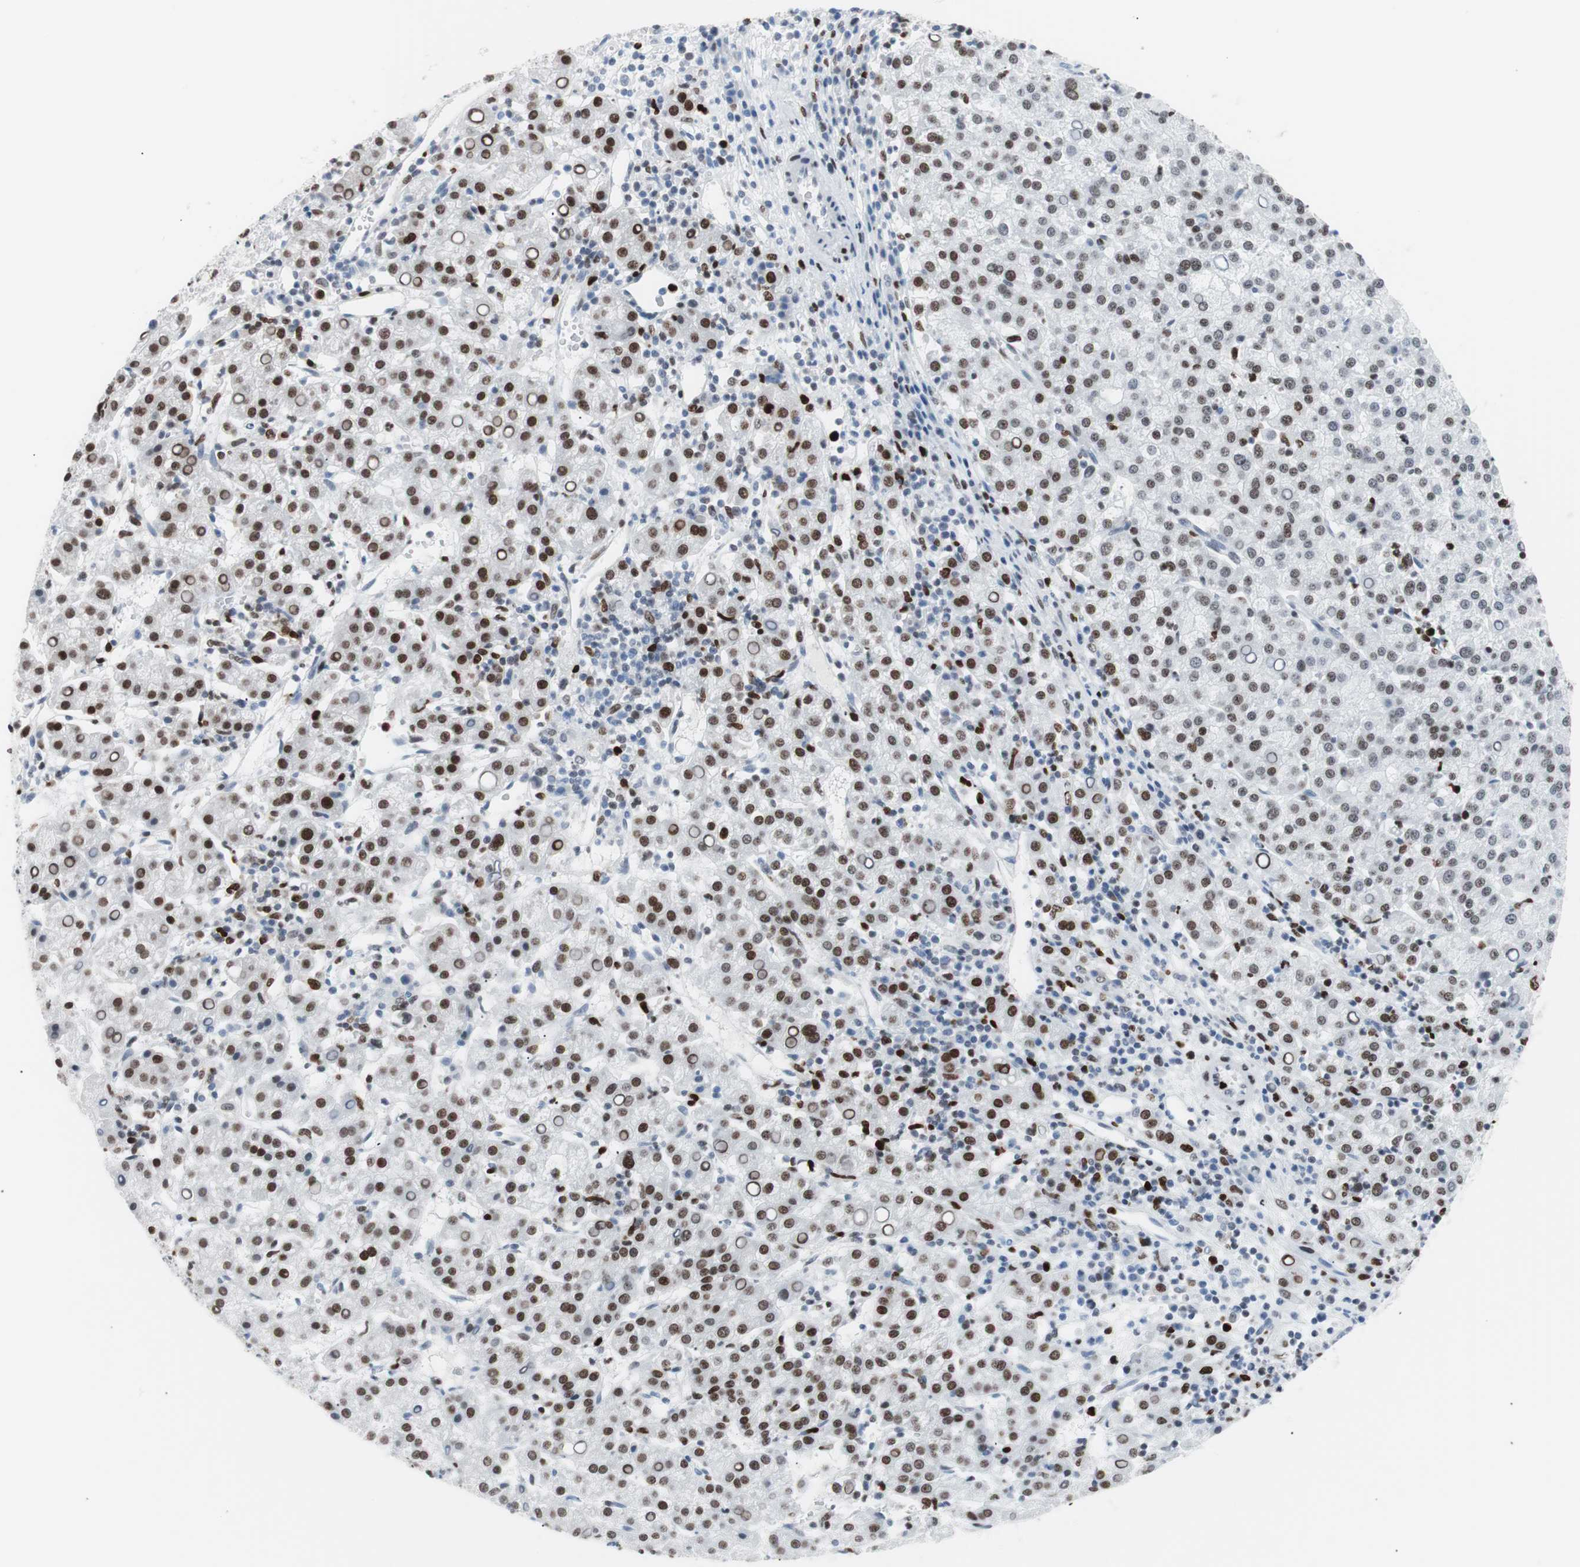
{"staining": {"intensity": "moderate", "quantity": "25%-75%", "location": "nuclear"}, "tissue": "liver cancer", "cell_type": "Tumor cells", "image_type": "cancer", "snomed": [{"axis": "morphology", "description": "Carcinoma, Hepatocellular, NOS"}, {"axis": "topography", "description": "Liver"}], "caption": "Immunohistochemical staining of liver cancer (hepatocellular carcinoma) displays moderate nuclear protein positivity in about 25%-75% of tumor cells.", "gene": "CEBPB", "patient": {"sex": "female", "age": 58}}